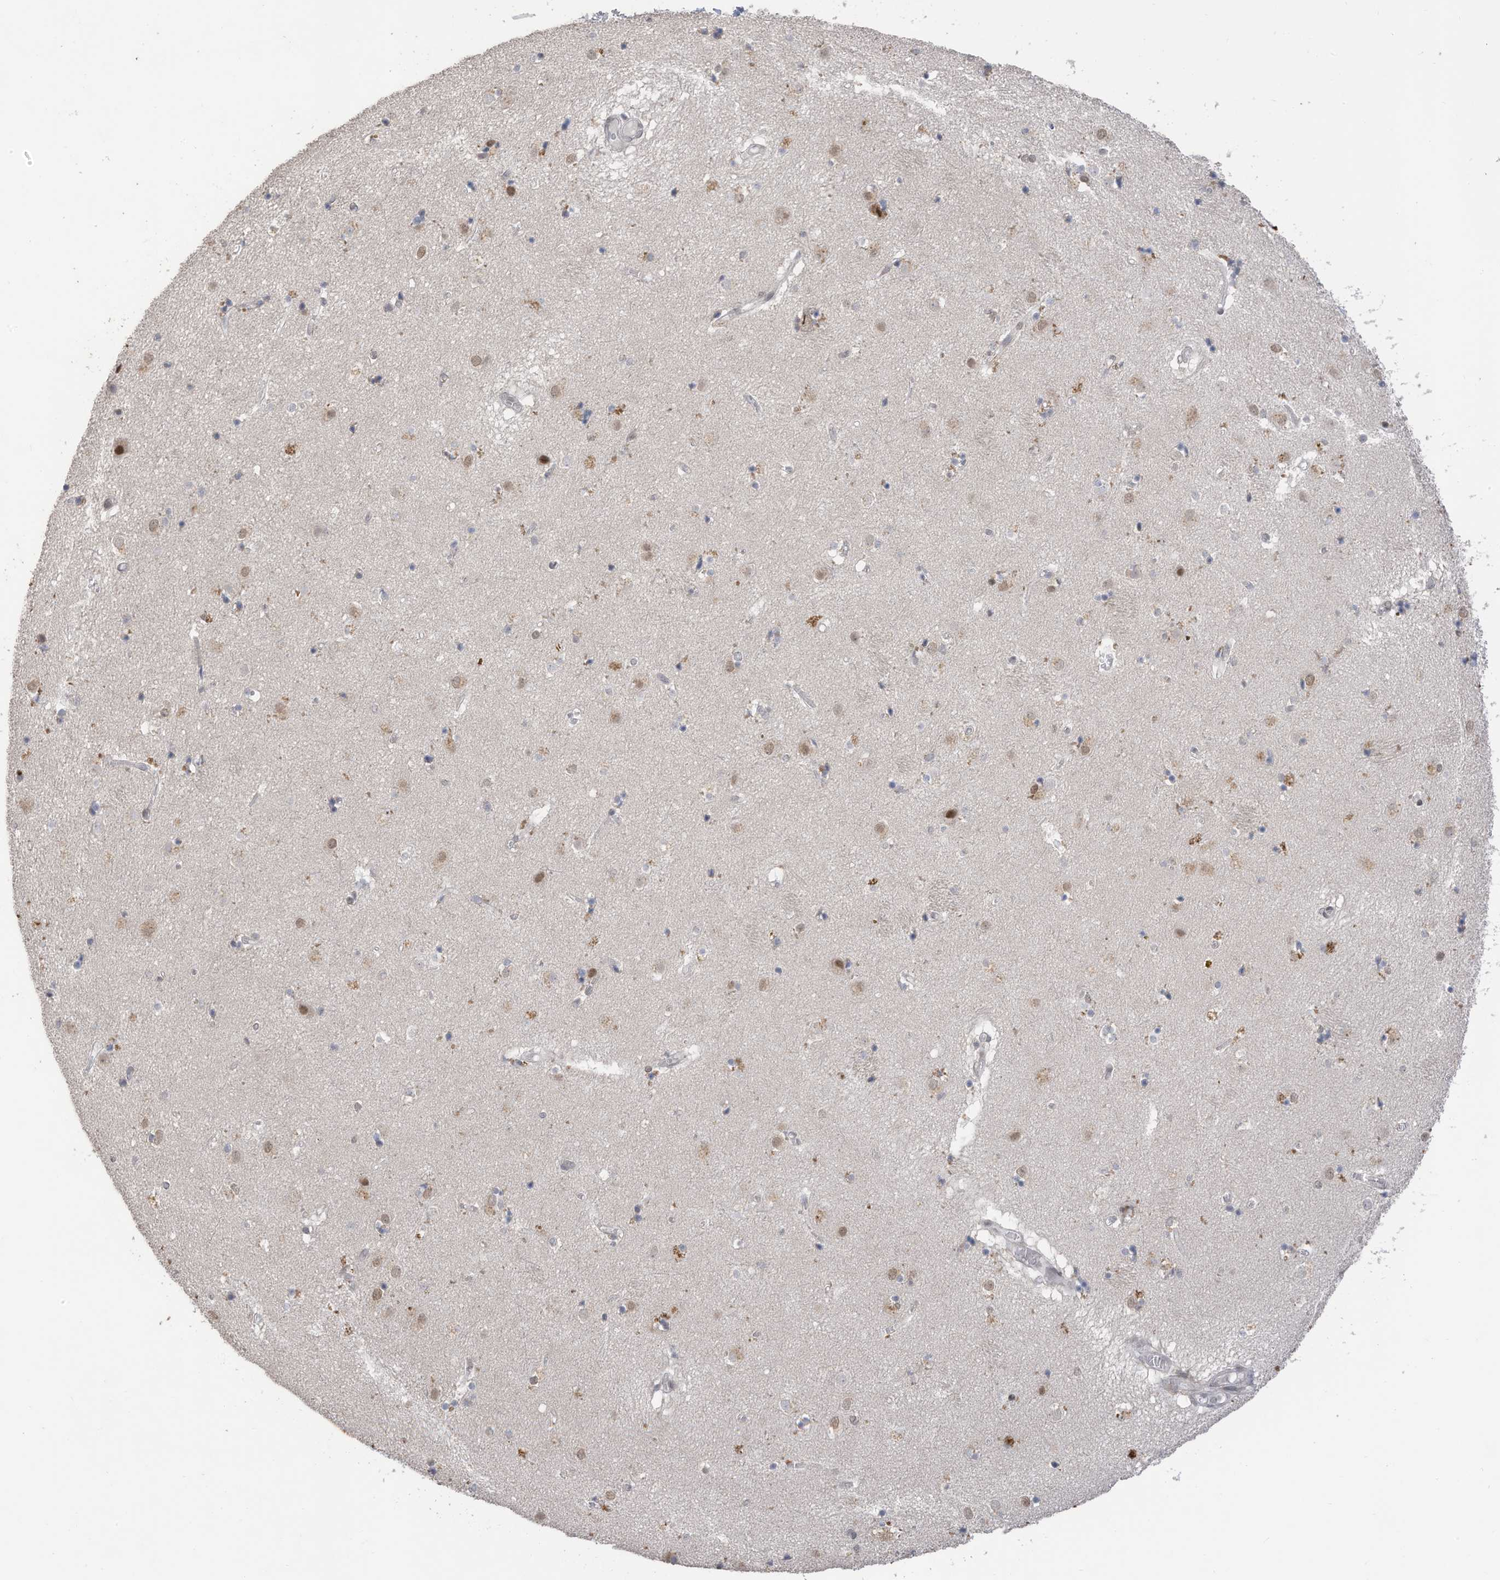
{"staining": {"intensity": "moderate", "quantity": "<25%", "location": "cytoplasmic/membranous"}, "tissue": "caudate", "cell_type": "Glial cells", "image_type": "normal", "snomed": [{"axis": "morphology", "description": "Normal tissue, NOS"}, {"axis": "topography", "description": "Lateral ventricle wall"}], "caption": "Immunohistochemical staining of normal human caudate demonstrates moderate cytoplasmic/membranous protein staining in approximately <25% of glial cells. The protein of interest is shown in brown color, while the nuclei are stained blue.", "gene": "RABL3", "patient": {"sex": "male", "age": 70}}